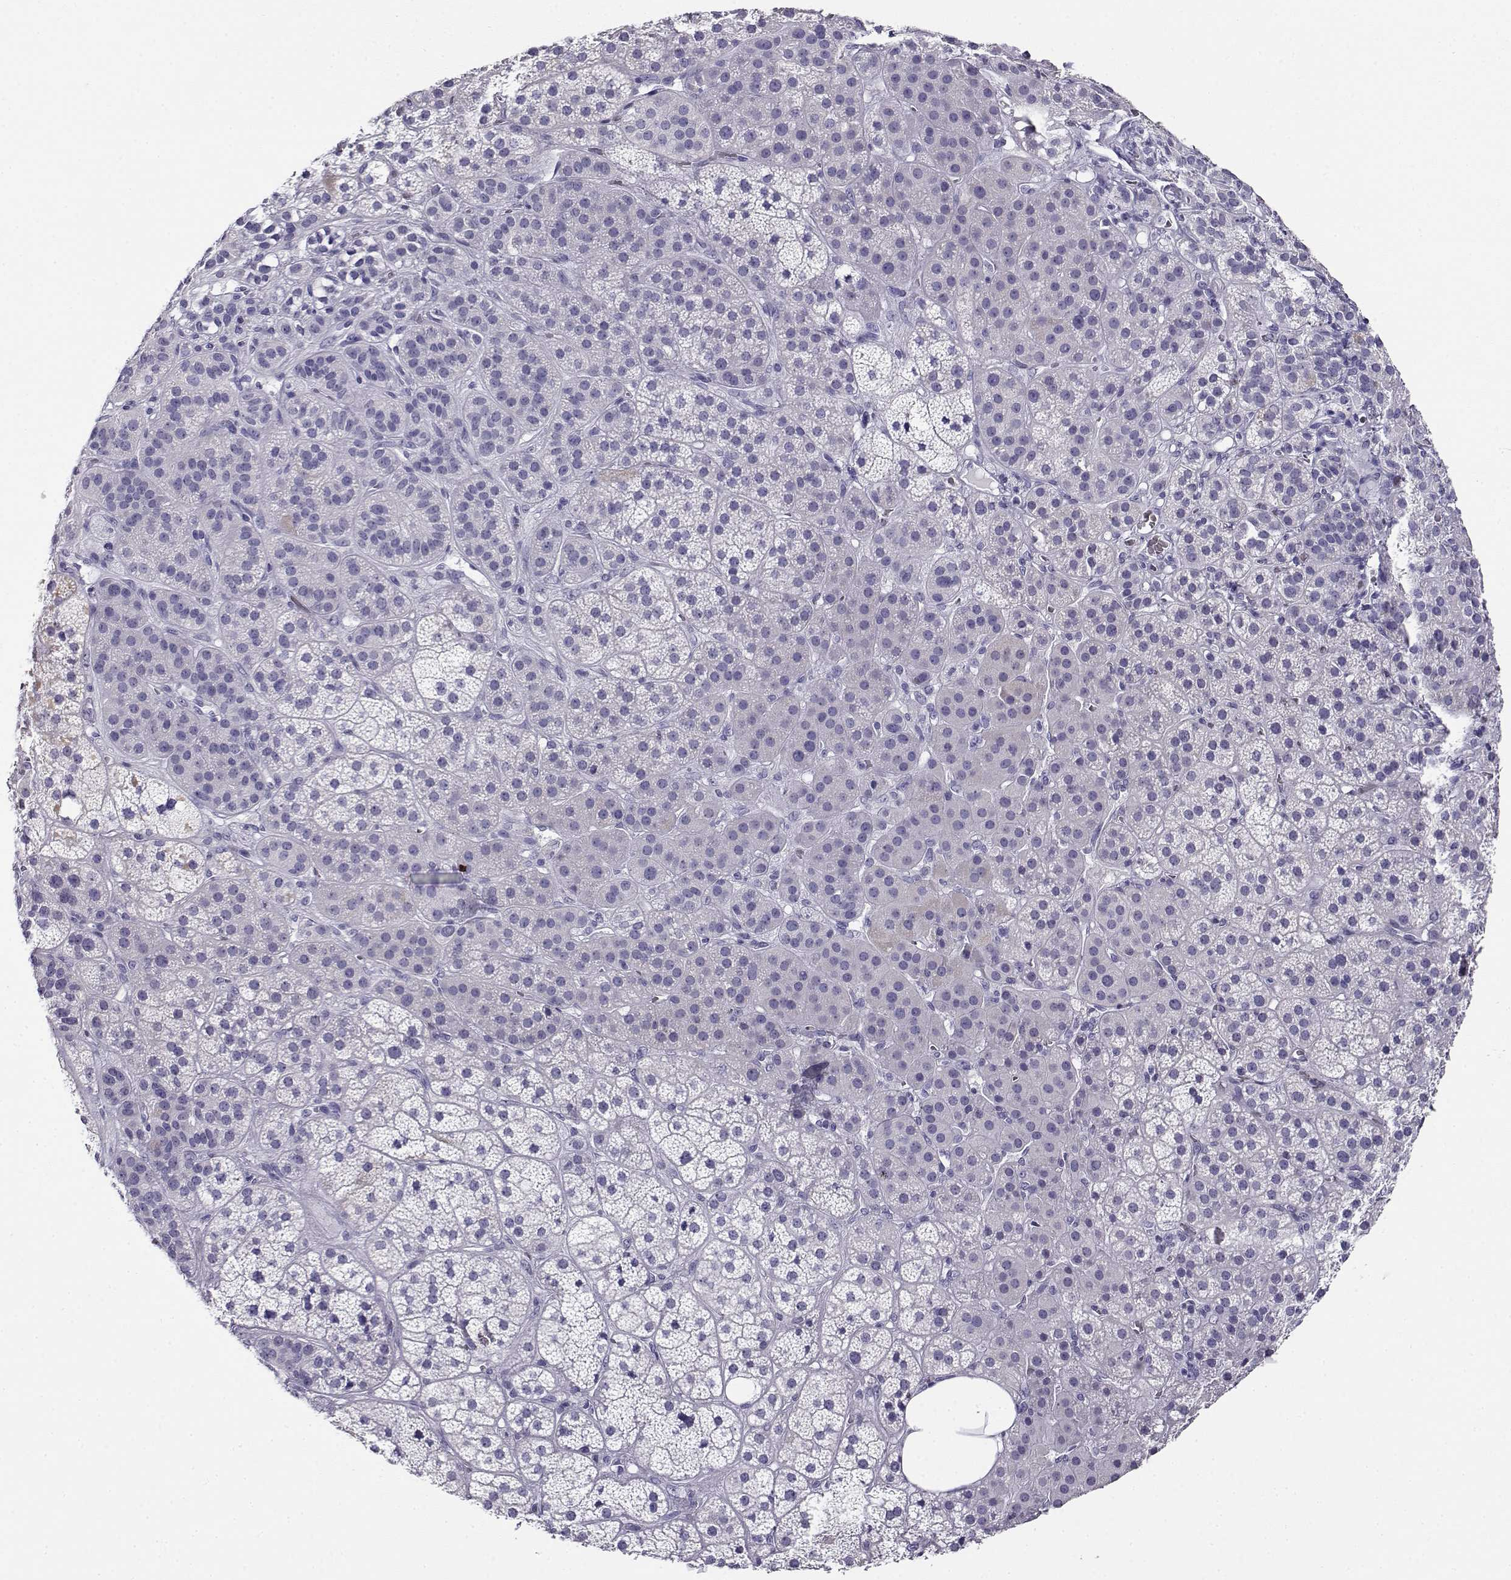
{"staining": {"intensity": "negative", "quantity": "none", "location": "none"}, "tissue": "adrenal gland", "cell_type": "Glandular cells", "image_type": "normal", "snomed": [{"axis": "morphology", "description": "Normal tissue, NOS"}, {"axis": "topography", "description": "Adrenal gland"}], "caption": "Image shows no protein staining in glandular cells of unremarkable adrenal gland. (IHC, brightfield microscopy, high magnification).", "gene": "CABS1", "patient": {"sex": "male", "age": 57}}